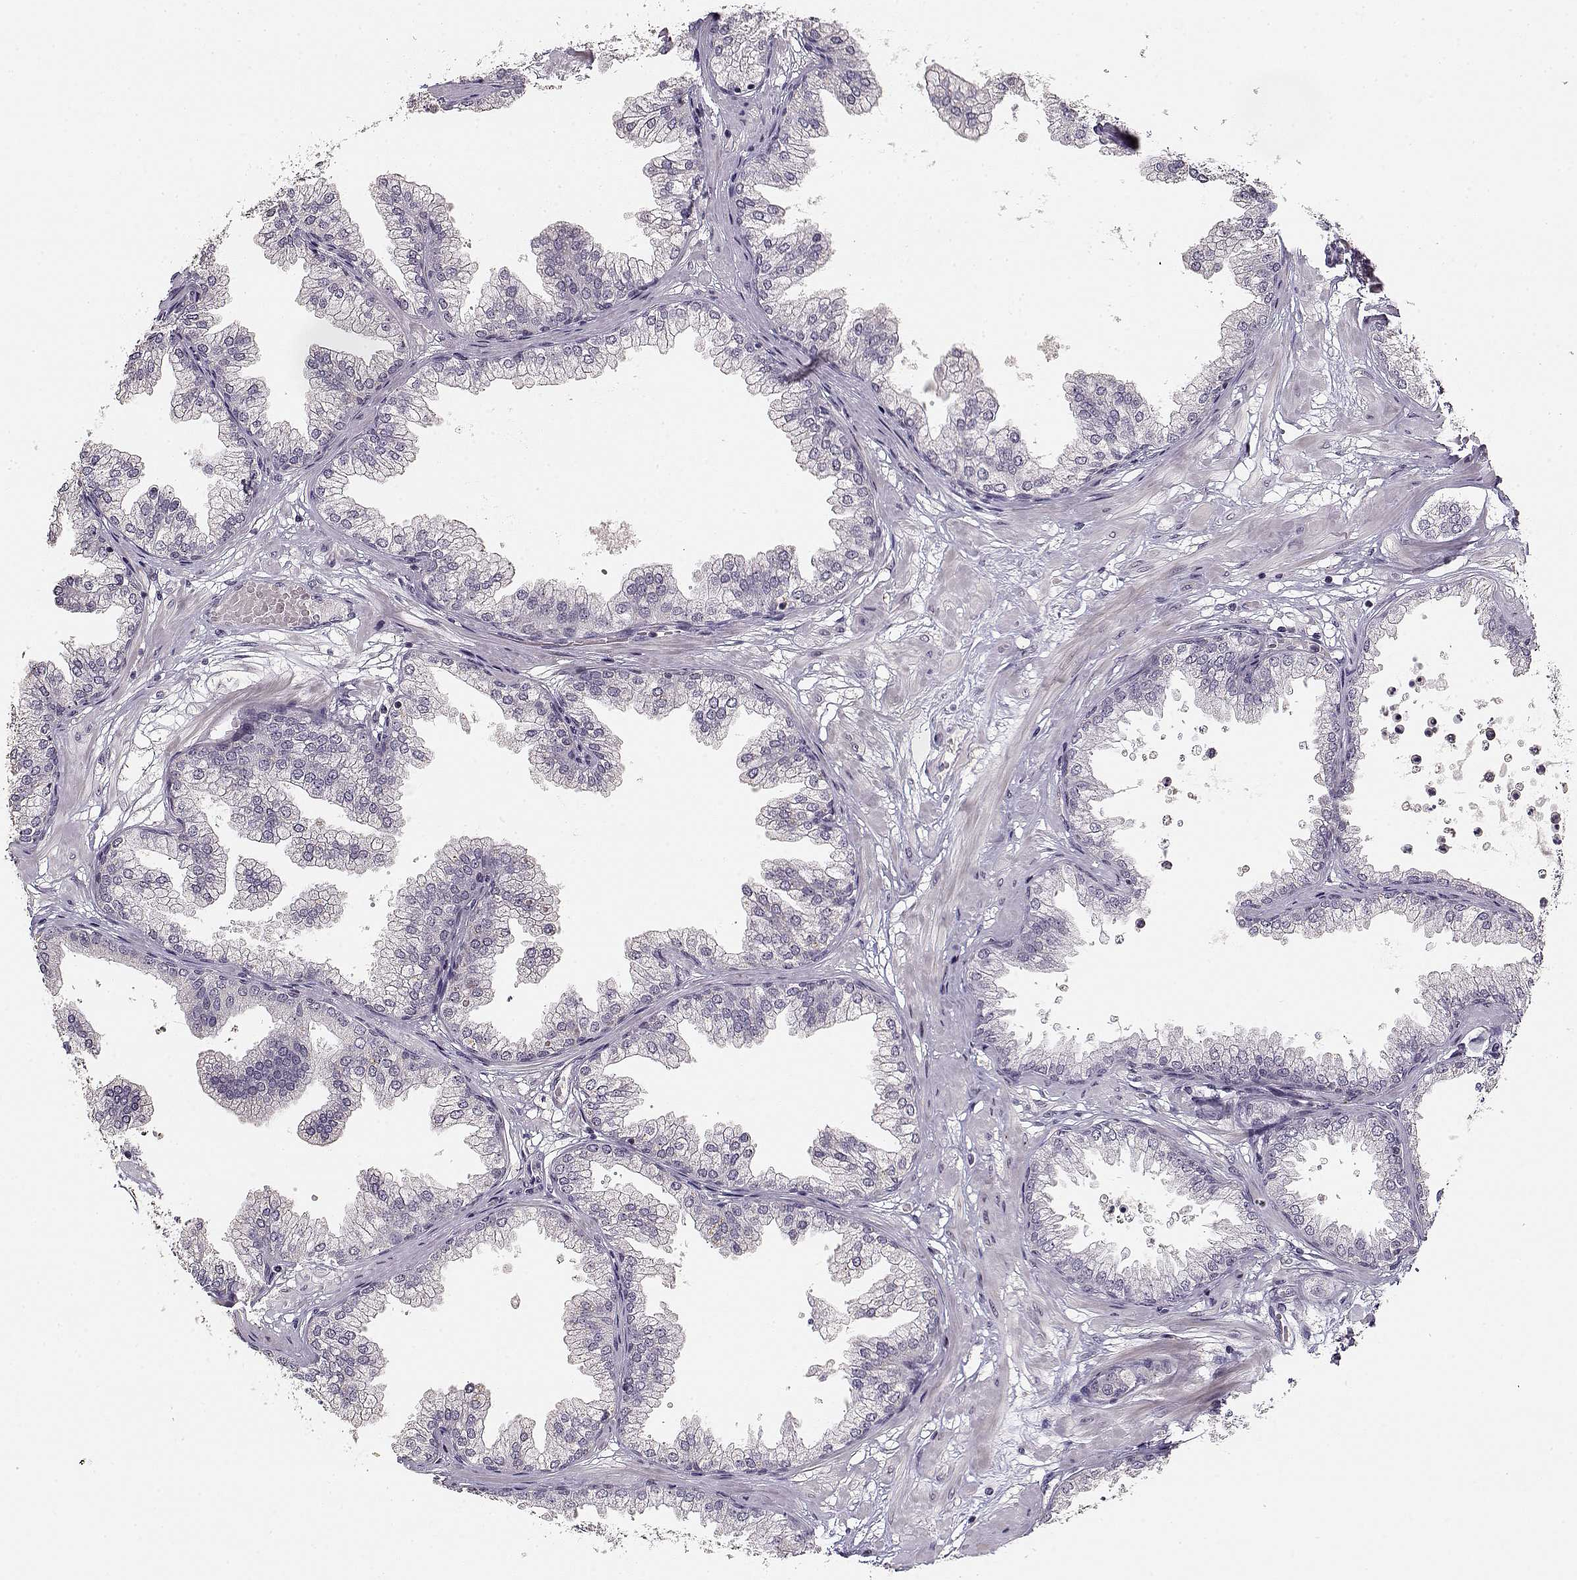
{"staining": {"intensity": "negative", "quantity": "none", "location": "none"}, "tissue": "prostate", "cell_type": "Glandular cells", "image_type": "normal", "snomed": [{"axis": "morphology", "description": "Normal tissue, NOS"}, {"axis": "topography", "description": "Prostate"}], "caption": "An immunohistochemistry micrograph of normal prostate is shown. There is no staining in glandular cells of prostate.", "gene": "UROC1", "patient": {"sex": "male", "age": 37}}